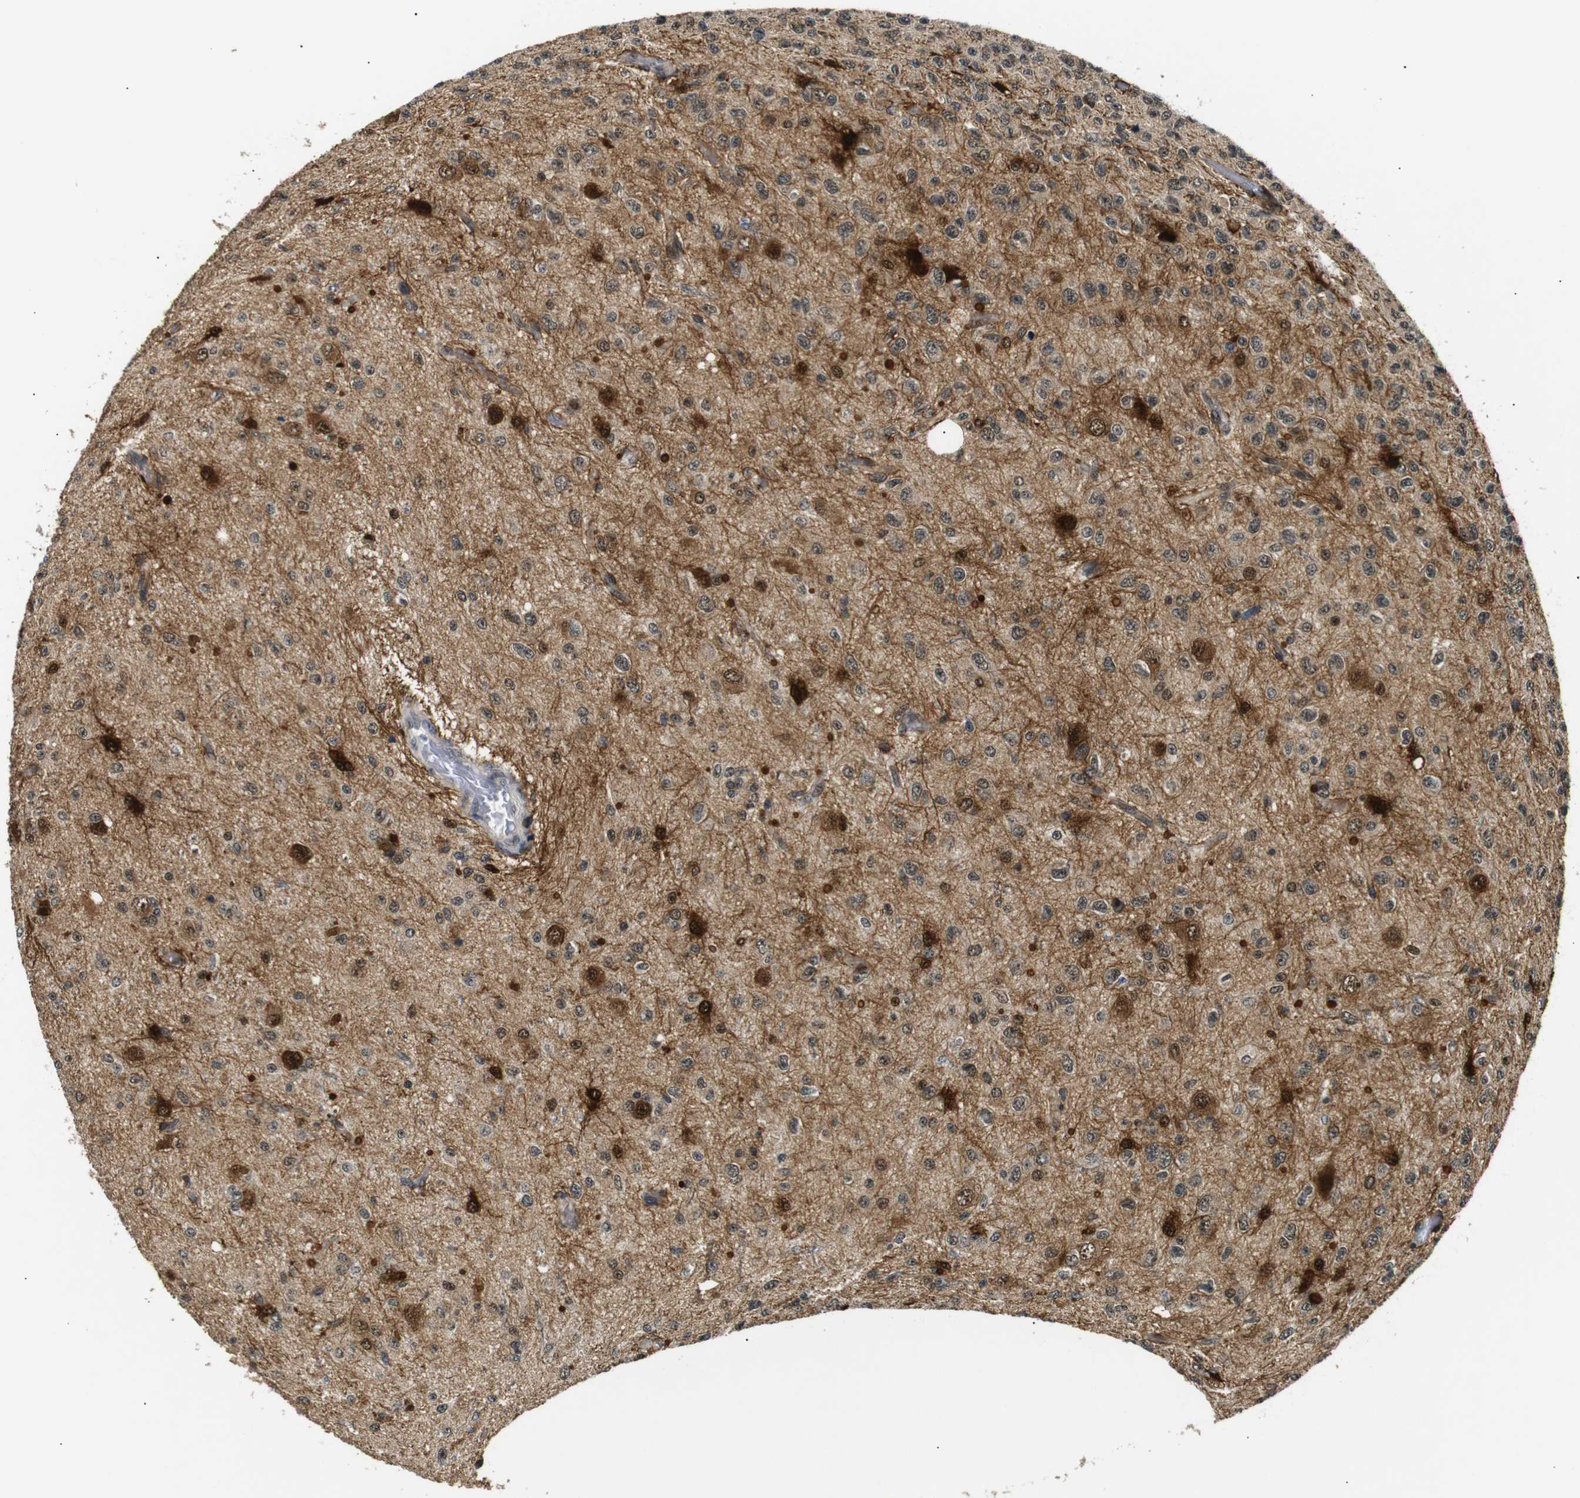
{"staining": {"intensity": "strong", "quantity": ">75%", "location": "cytoplasmic/membranous,nuclear"}, "tissue": "glioma", "cell_type": "Tumor cells", "image_type": "cancer", "snomed": [{"axis": "morphology", "description": "Glioma, malignant, High grade"}, {"axis": "topography", "description": "pancreas cauda"}], "caption": "IHC of human high-grade glioma (malignant) shows high levels of strong cytoplasmic/membranous and nuclear staining in approximately >75% of tumor cells.", "gene": "SKP1", "patient": {"sex": "male", "age": 60}}